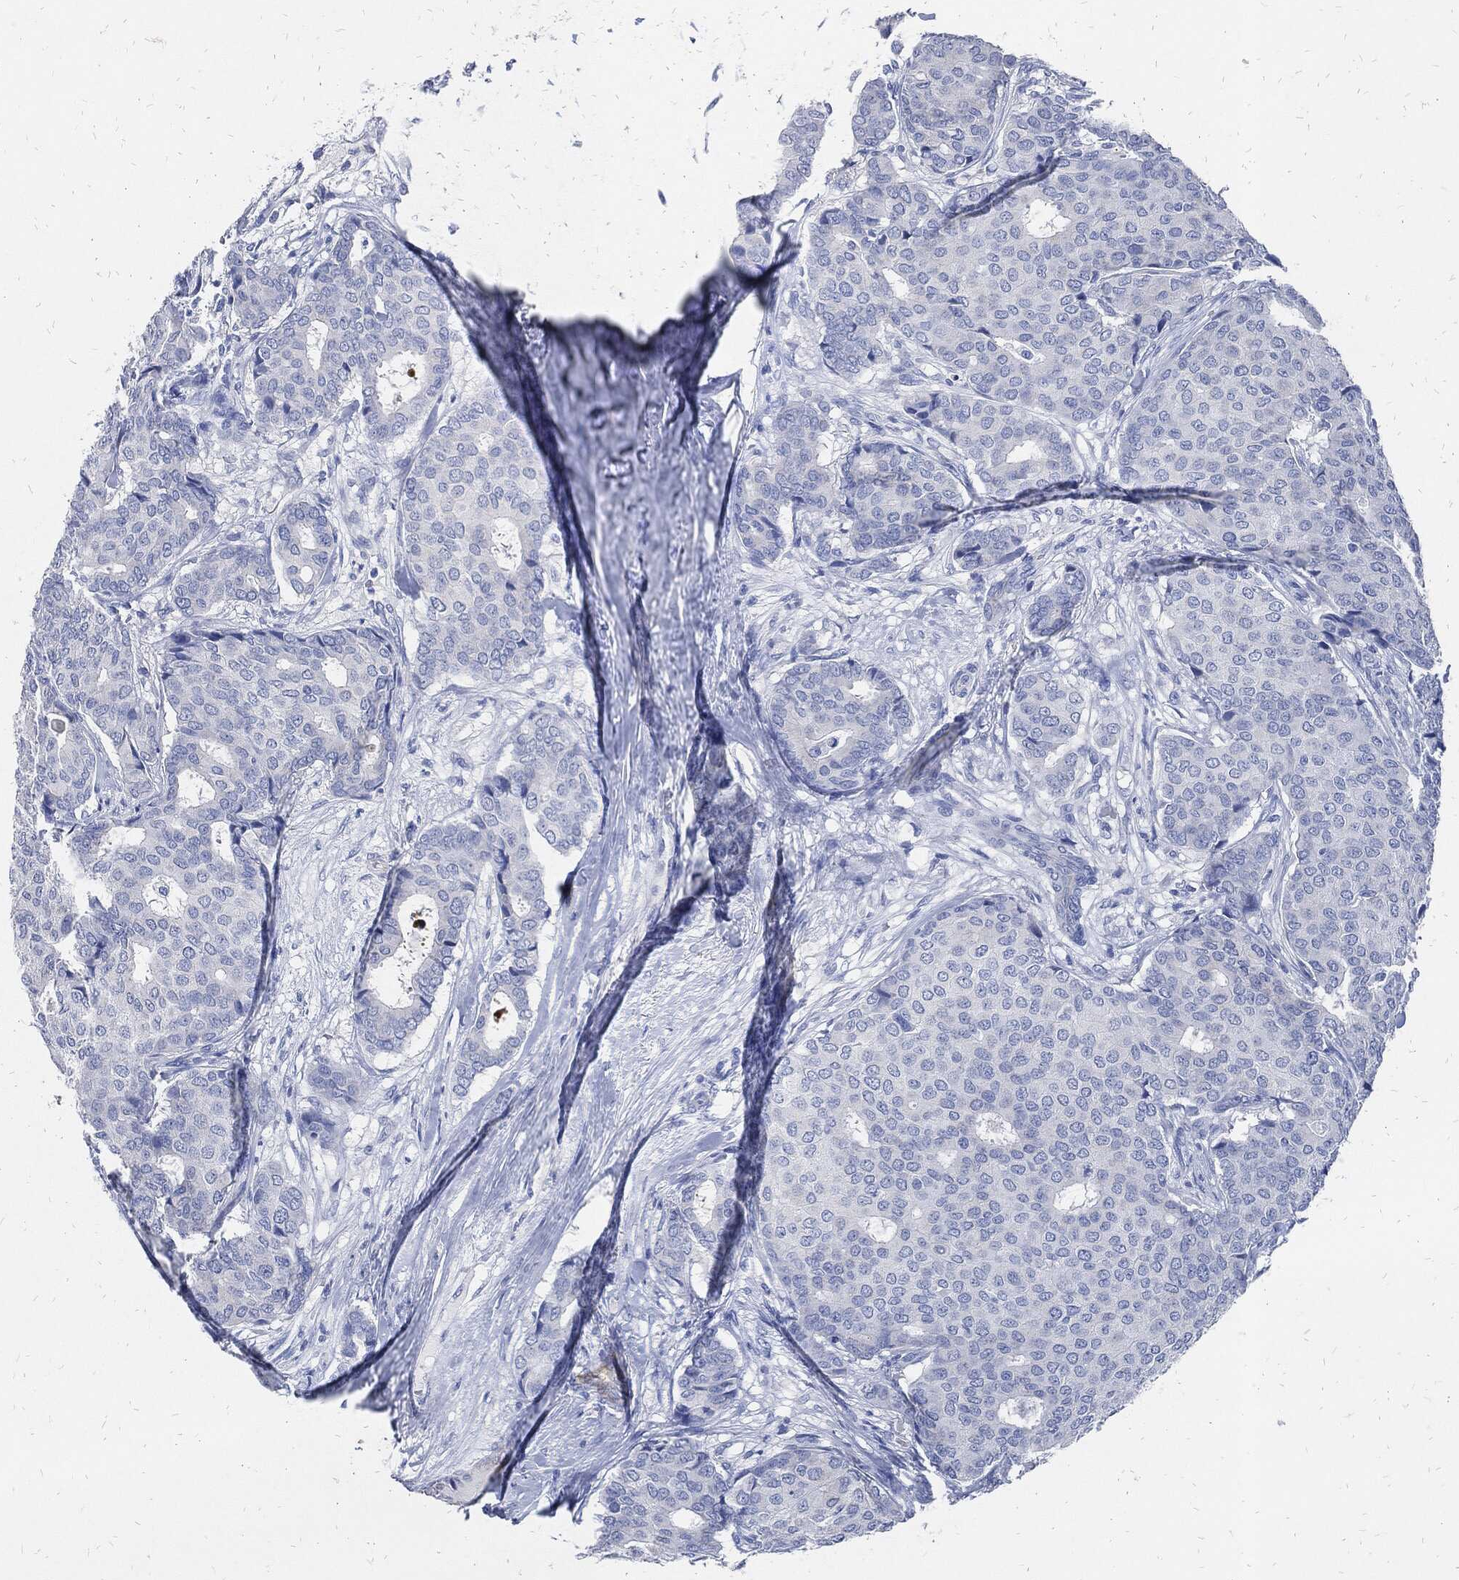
{"staining": {"intensity": "negative", "quantity": "none", "location": "none"}, "tissue": "breast cancer", "cell_type": "Tumor cells", "image_type": "cancer", "snomed": [{"axis": "morphology", "description": "Duct carcinoma"}, {"axis": "topography", "description": "Breast"}], "caption": "Breast cancer was stained to show a protein in brown. There is no significant positivity in tumor cells. (Brightfield microscopy of DAB (3,3'-diaminobenzidine) IHC at high magnification).", "gene": "FABP4", "patient": {"sex": "female", "age": 75}}